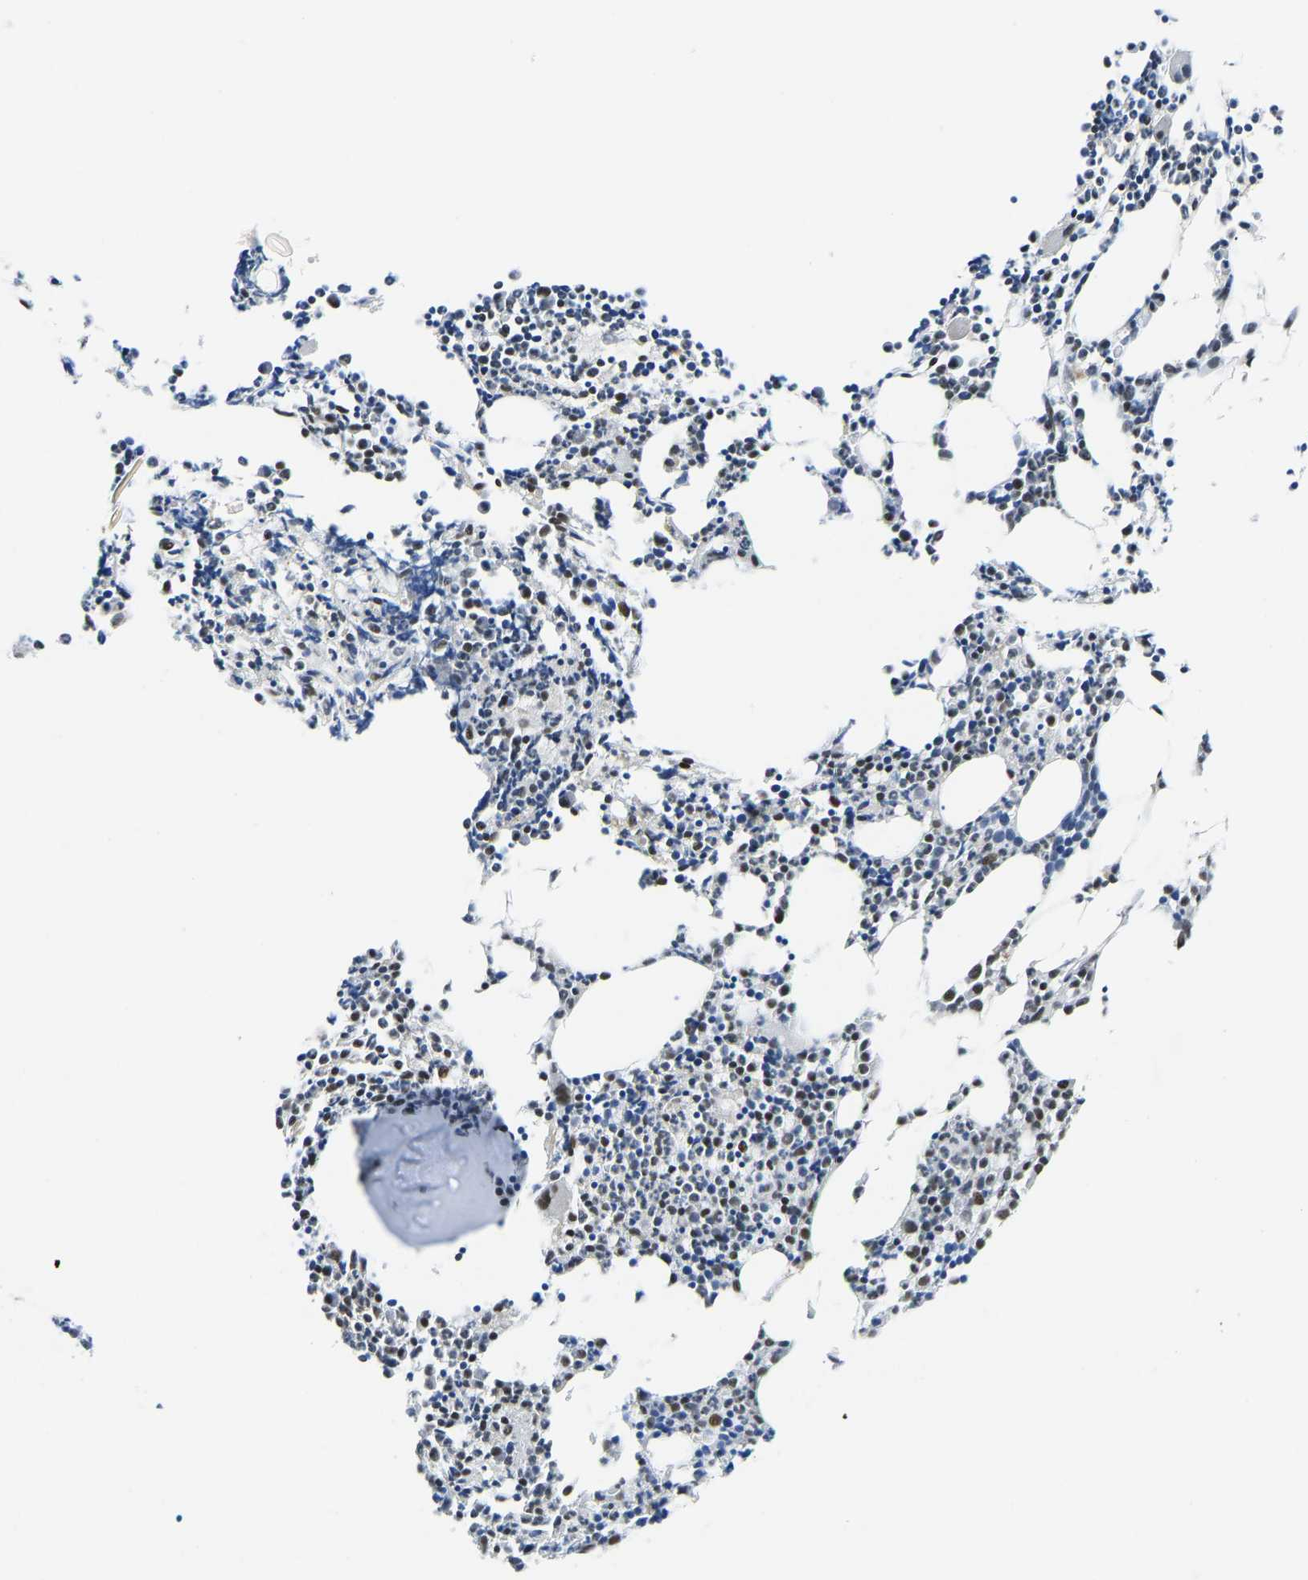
{"staining": {"intensity": "strong", "quantity": "25%-75%", "location": "nuclear"}, "tissue": "bone marrow", "cell_type": "Hematopoietic cells", "image_type": "normal", "snomed": [{"axis": "morphology", "description": "Normal tissue, NOS"}, {"axis": "morphology", "description": "Inflammation, NOS"}, {"axis": "topography", "description": "Bone marrow"}], "caption": "A high amount of strong nuclear expression is present in approximately 25%-75% of hematopoietic cells in normal bone marrow. (IHC, brightfield microscopy, high magnification).", "gene": "FOXK1", "patient": {"sex": "female", "age": 53}}